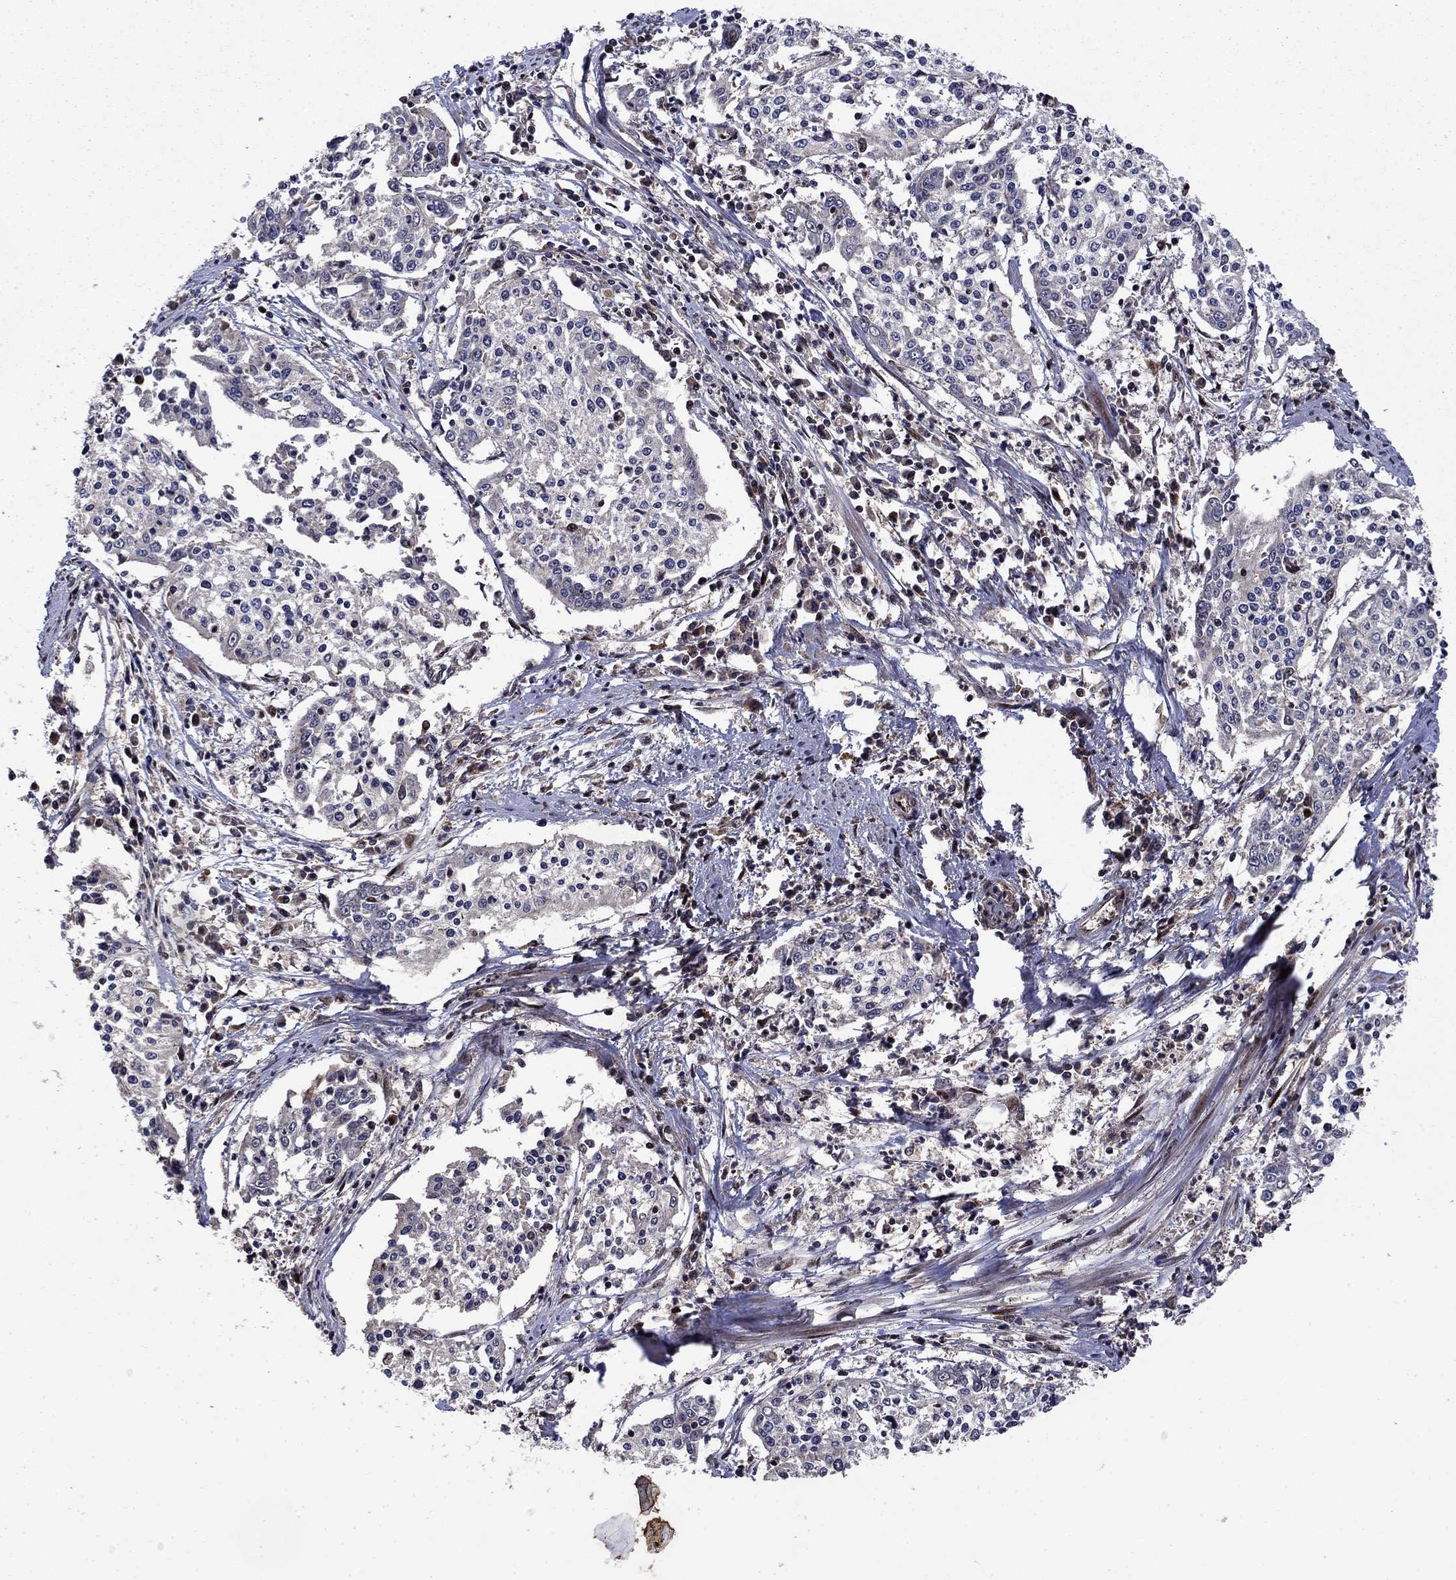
{"staining": {"intensity": "negative", "quantity": "none", "location": "none"}, "tissue": "cervical cancer", "cell_type": "Tumor cells", "image_type": "cancer", "snomed": [{"axis": "morphology", "description": "Squamous cell carcinoma, NOS"}, {"axis": "topography", "description": "Cervix"}], "caption": "Immunohistochemistry (IHC) micrograph of squamous cell carcinoma (cervical) stained for a protein (brown), which reveals no positivity in tumor cells.", "gene": "AGTPBP1", "patient": {"sex": "female", "age": 41}}